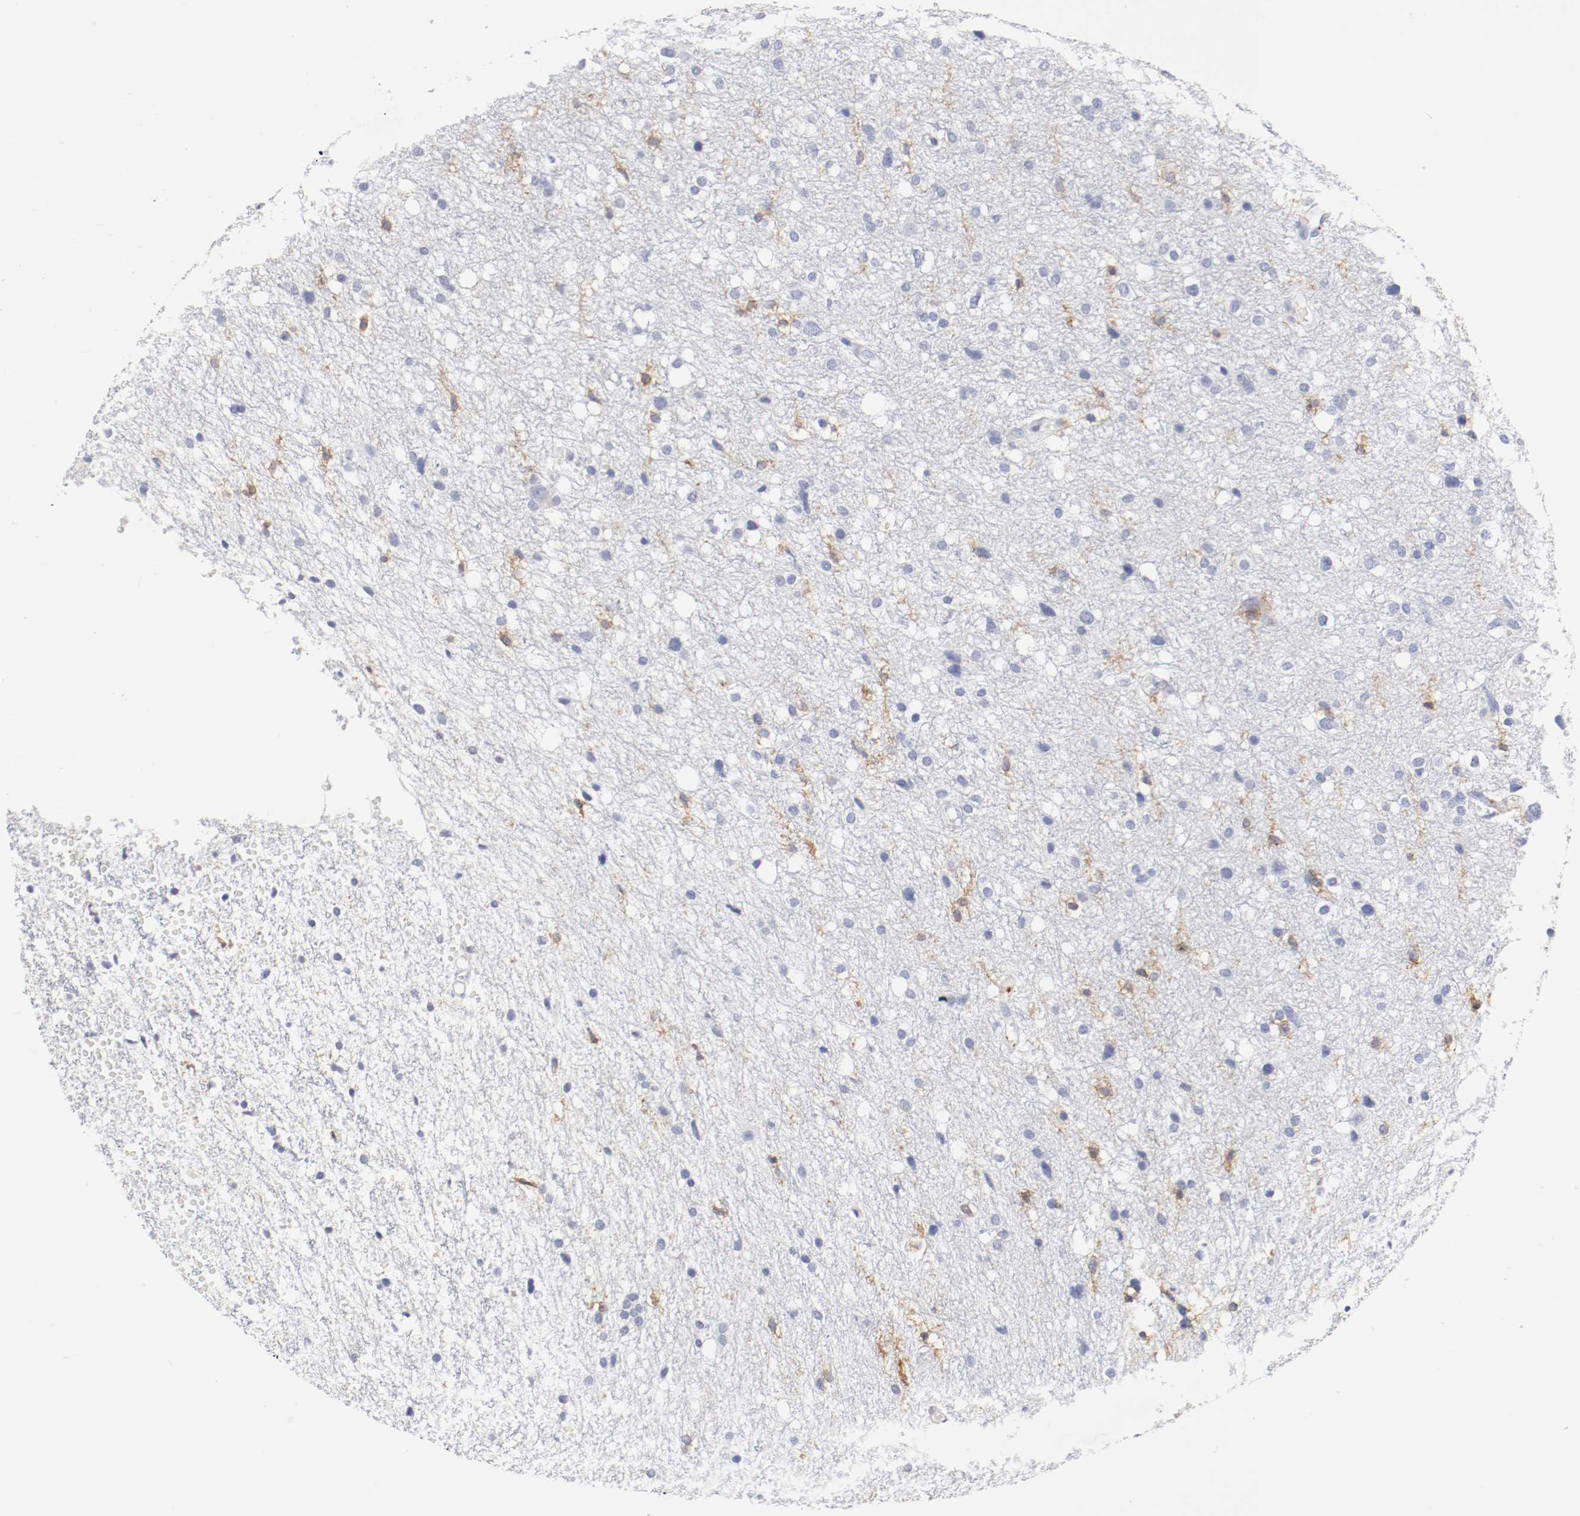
{"staining": {"intensity": "negative", "quantity": "none", "location": "none"}, "tissue": "glioma", "cell_type": "Tumor cells", "image_type": "cancer", "snomed": [{"axis": "morphology", "description": "Glioma, malignant, High grade"}, {"axis": "topography", "description": "Brain"}], "caption": "A micrograph of human glioma is negative for staining in tumor cells.", "gene": "ITGAX", "patient": {"sex": "female", "age": 59}}